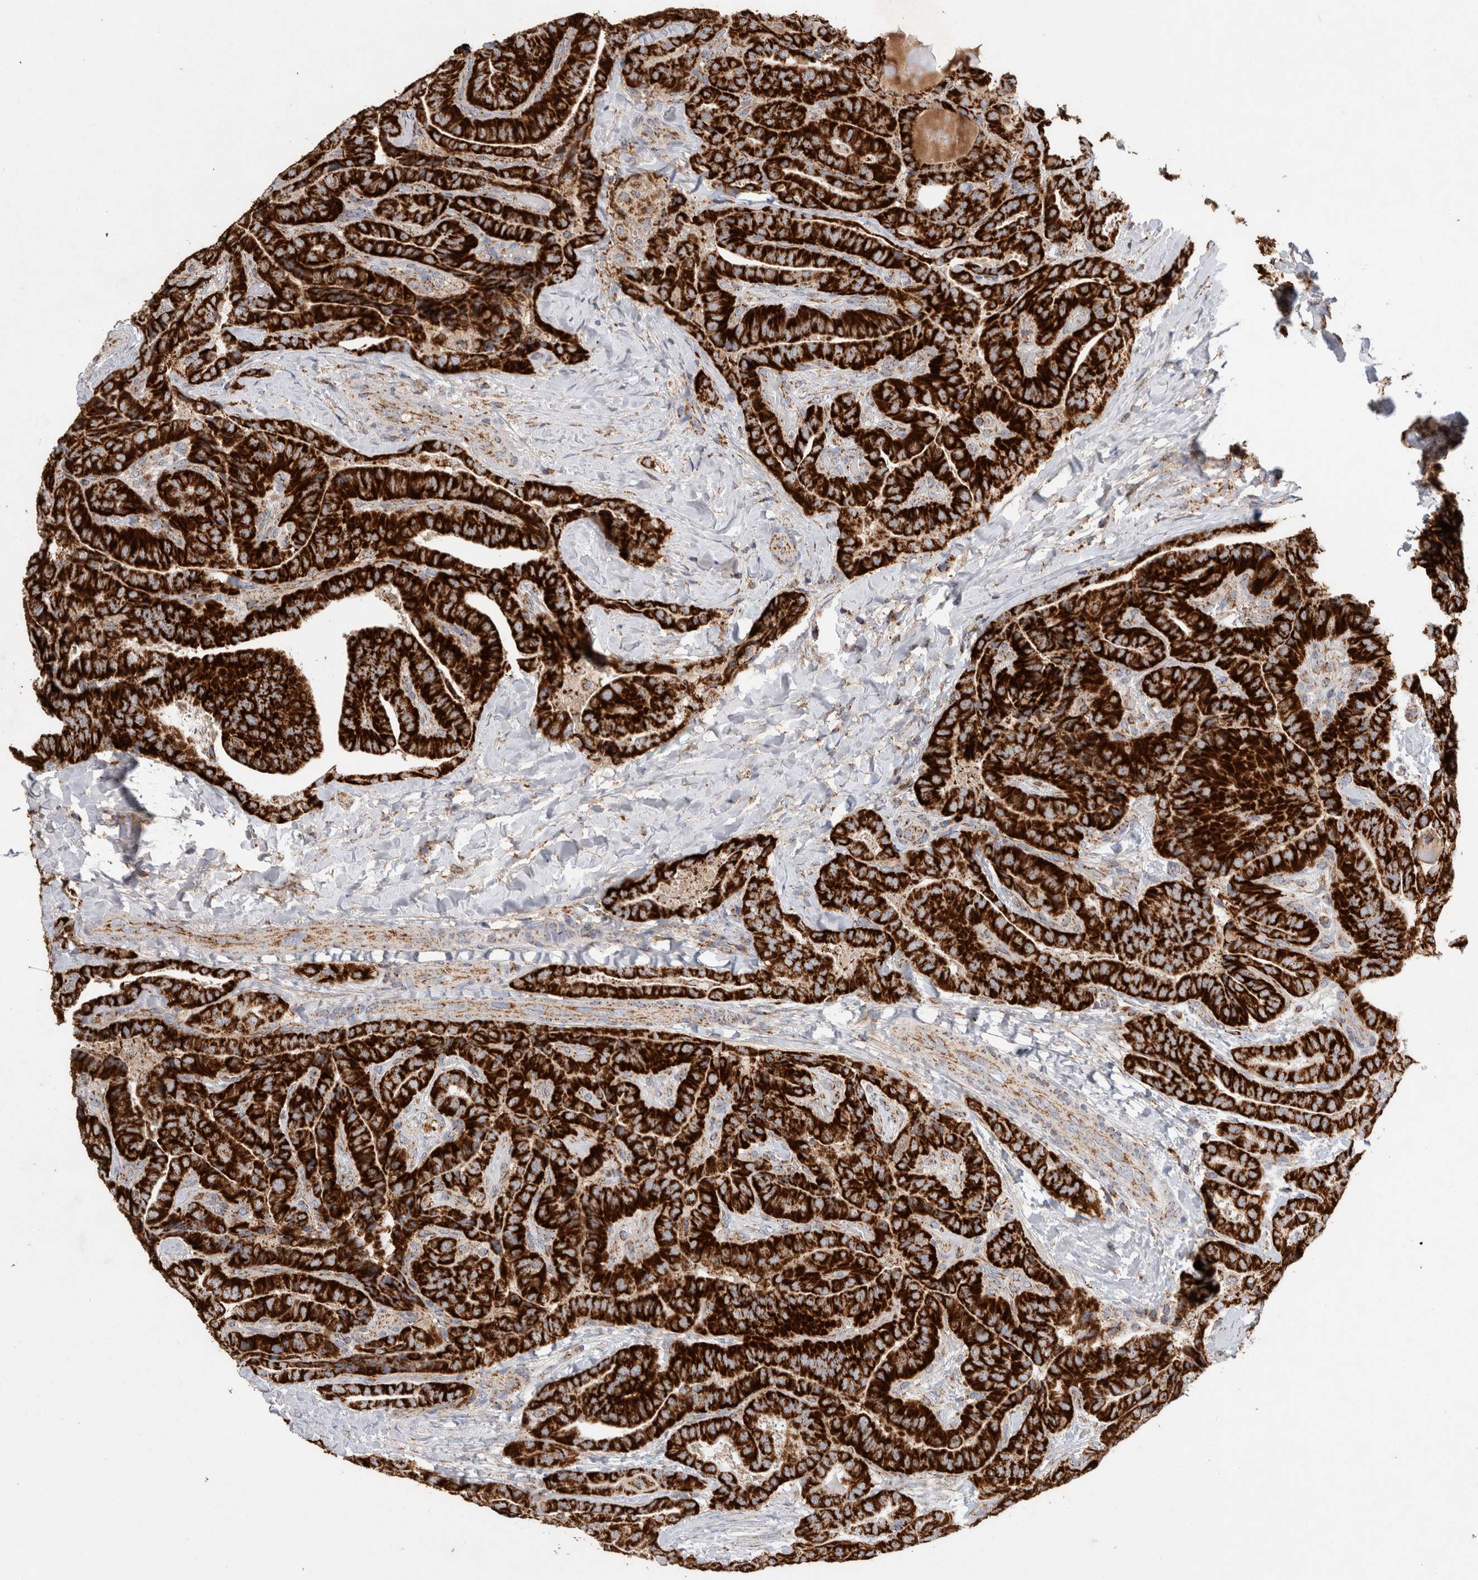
{"staining": {"intensity": "strong", "quantity": ">75%", "location": "cytoplasmic/membranous"}, "tissue": "thyroid cancer", "cell_type": "Tumor cells", "image_type": "cancer", "snomed": [{"axis": "morphology", "description": "Papillary adenocarcinoma, NOS"}, {"axis": "topography", "description": "Thyroid gland"}], "caption": "Protein staining of papillary adenocarcinoma (thyroid) tissue exhibits strong cytoplasmic/membranous staining in about >75% of tumor cells. (DAB = brown stain, brightfield microscopy at high magnification).", "gene": "IARS2", "patient": {"sex": "male", "age": 77}}